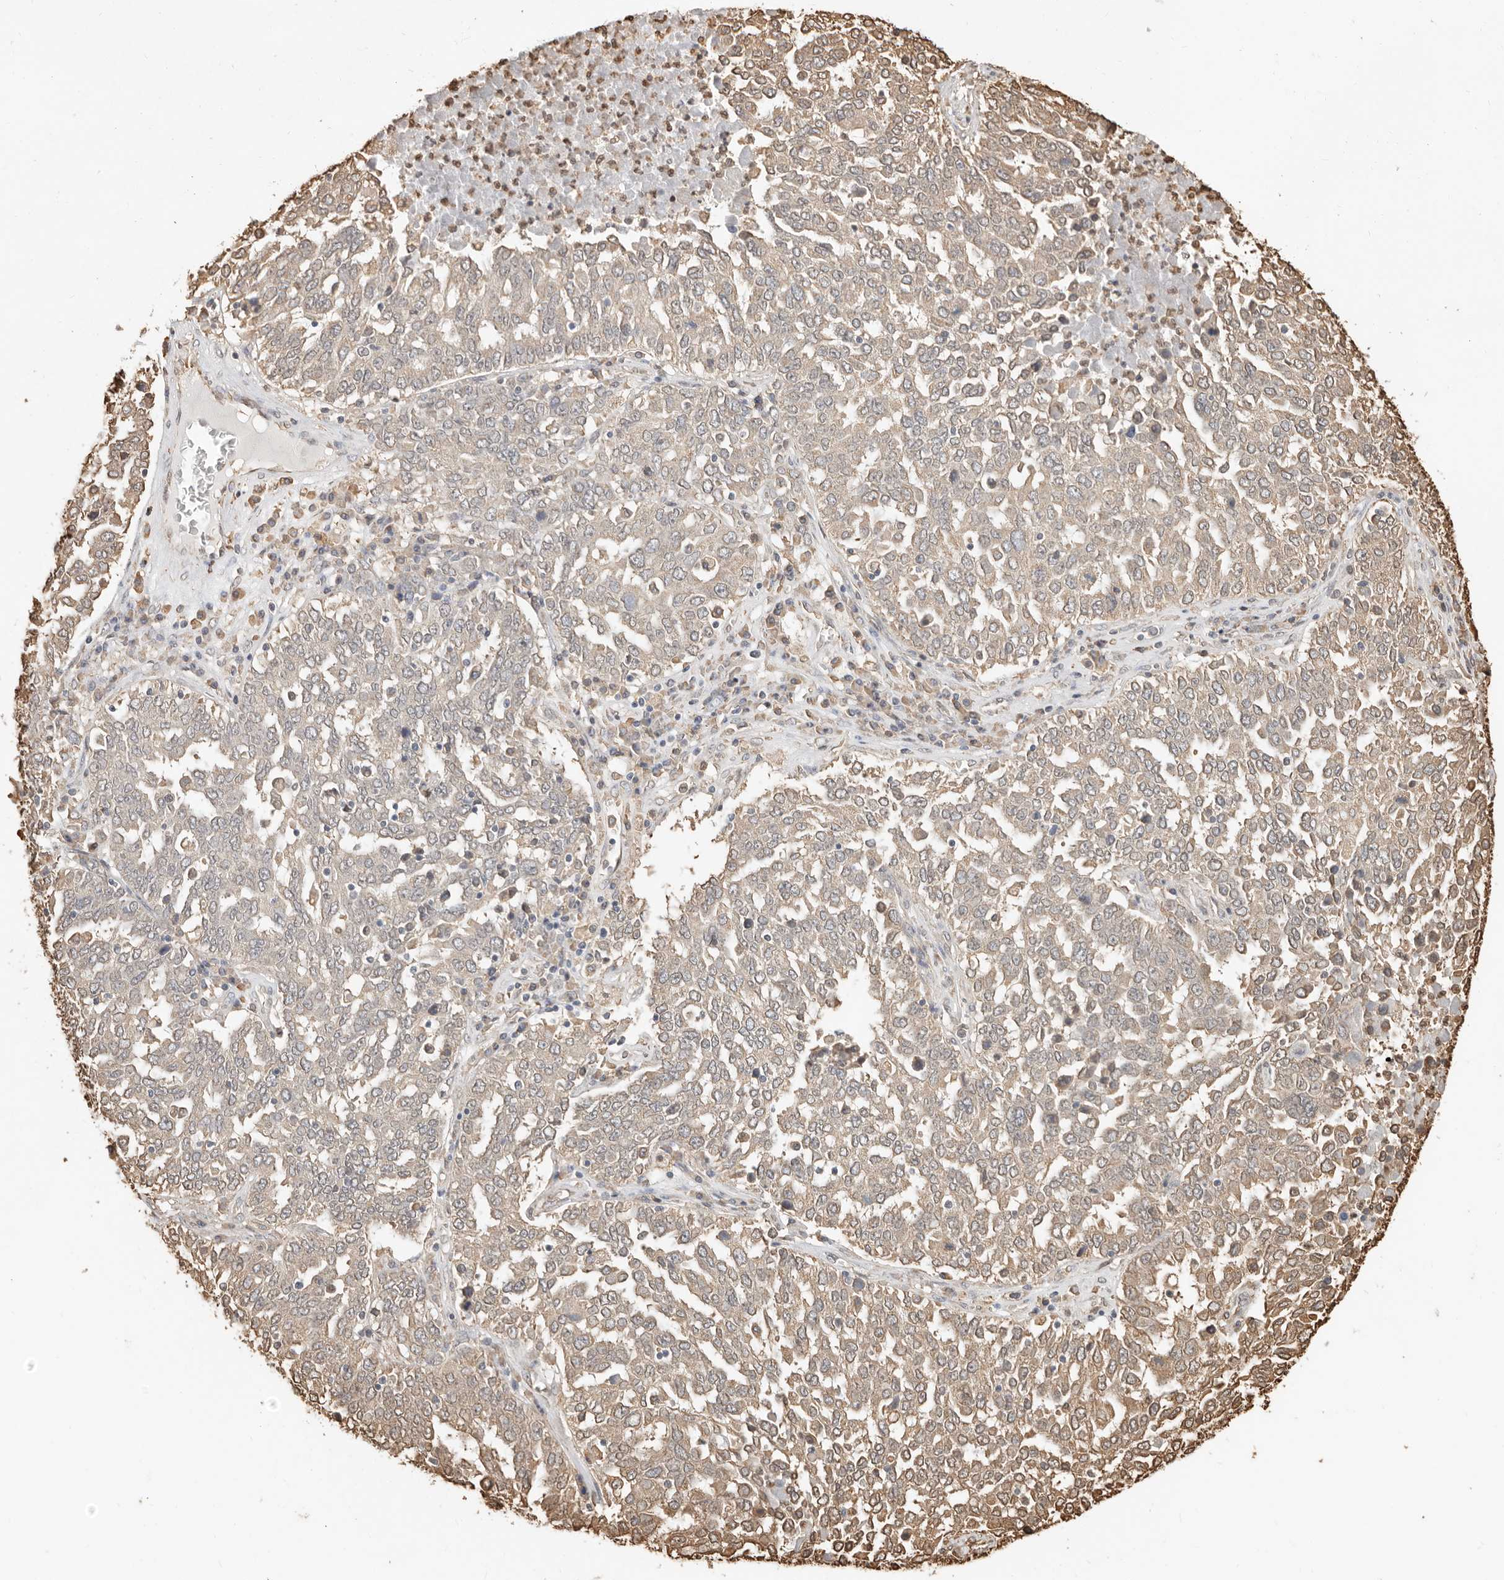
{"staining": {"intensity": "moderate", "quantity": "<25%", "location": "cytoplasmic/membranous"}, "tissue": "ovarian cancer", "cell_type": "Tumor cells", "image_type": "cancer", "snomed": [{"axis": "morphology", "description": "Carcinoma, endometroid"}, {"axis": "topography", "description": "Ovary"}], "caption": "Tumor cells demonstrate moderate cytoplasmic/membranous positivity in approximately <25% of cells in ovarian cancer.", "gene": "ARHGEF10L", "patient": {"sex": "female", "age": 62}}